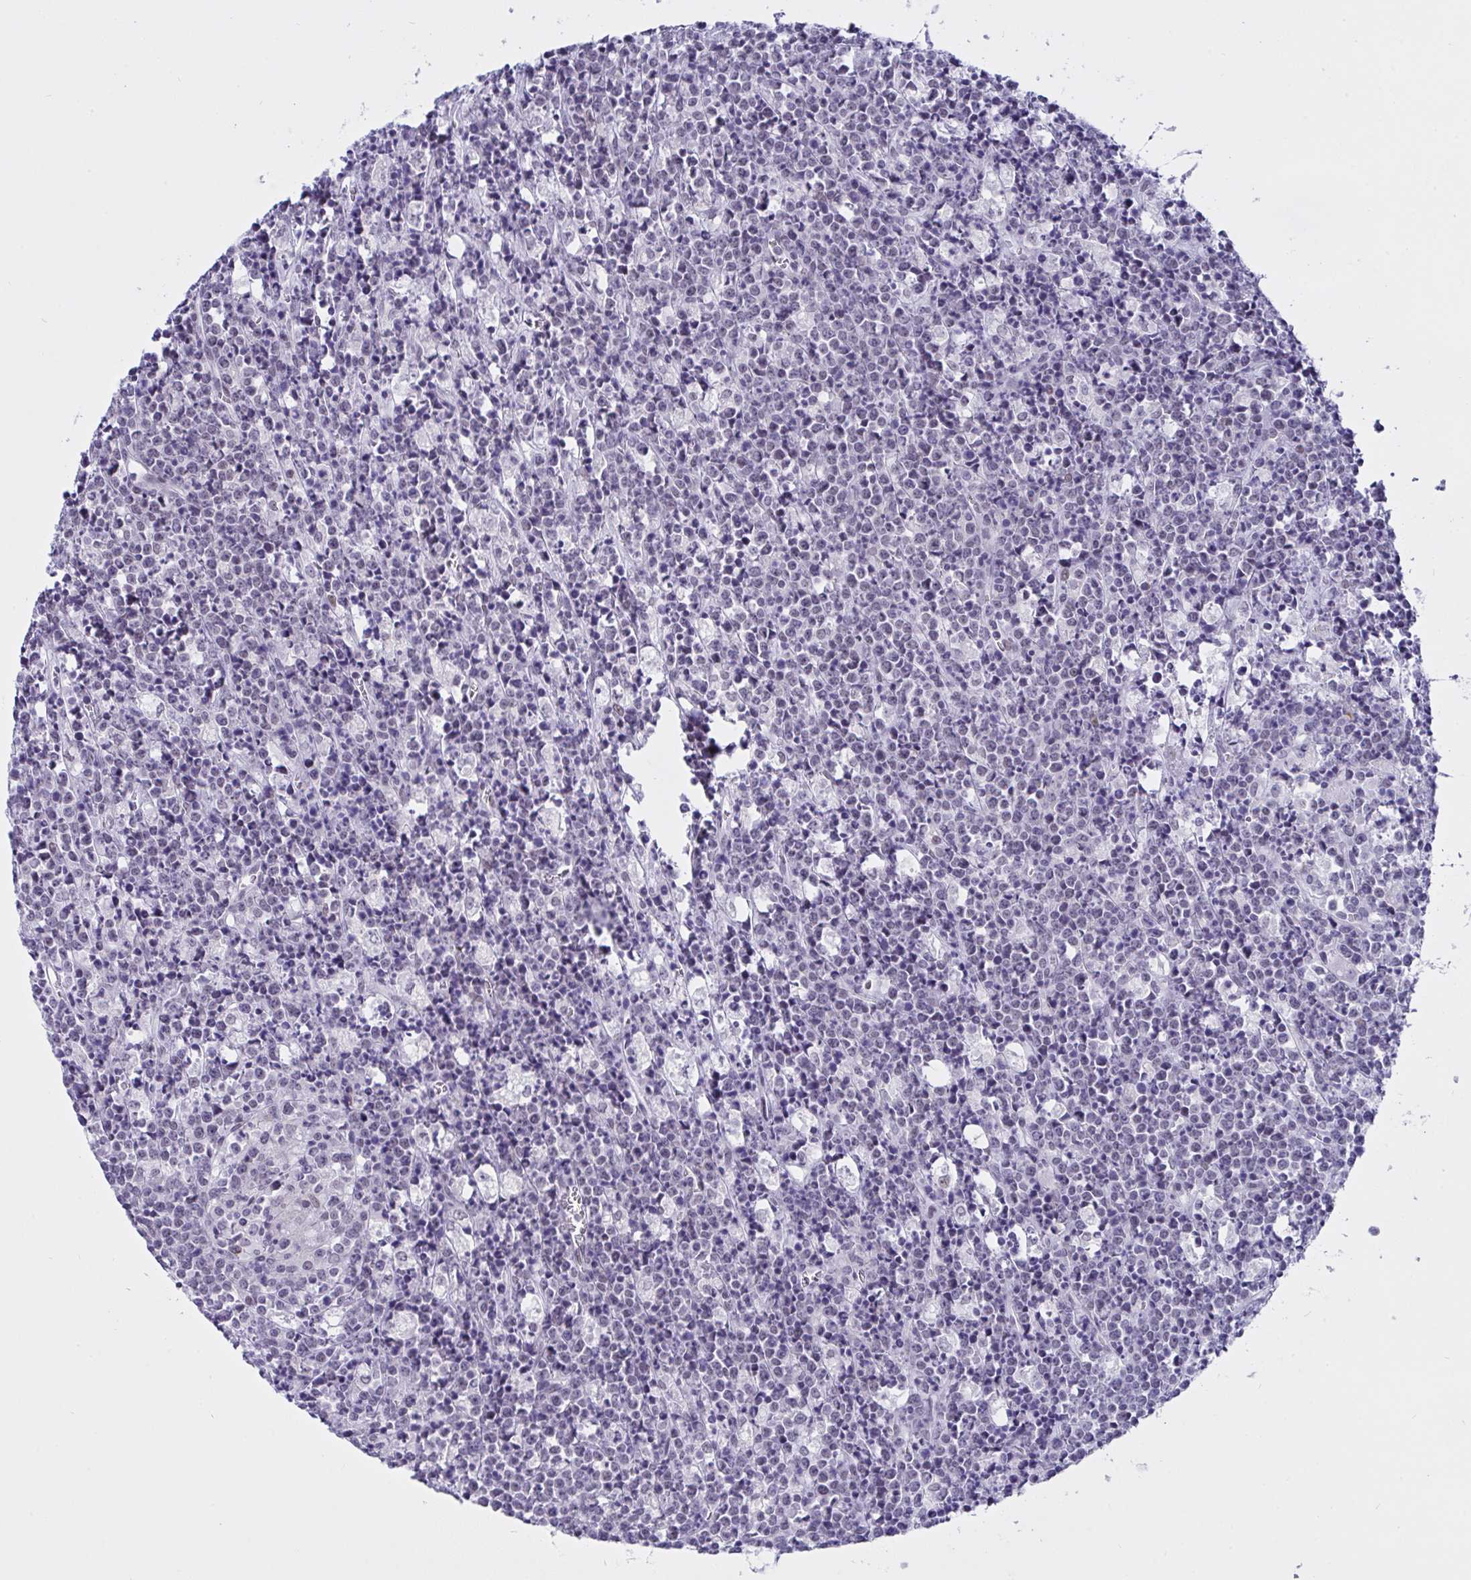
{"staining": {"intensity": "negative", "quantity": "none", "location": "none"}, "tissue": "lymphoma", "cell_type": "Tumor cells", "image_type": "cancer", "snomed": [{"axis": "morphology", "description": "Malignant lymphoma, non-Hodgkin's type, High grade"}, {"axis": "topography", "description": "Ovary"}], "caption": "Lymphoma was stained to show a protein in brown. There is no significant staining in tumor cells.", "gene": "FBXL22", "patient": {"sex": "female", "age": 56}}